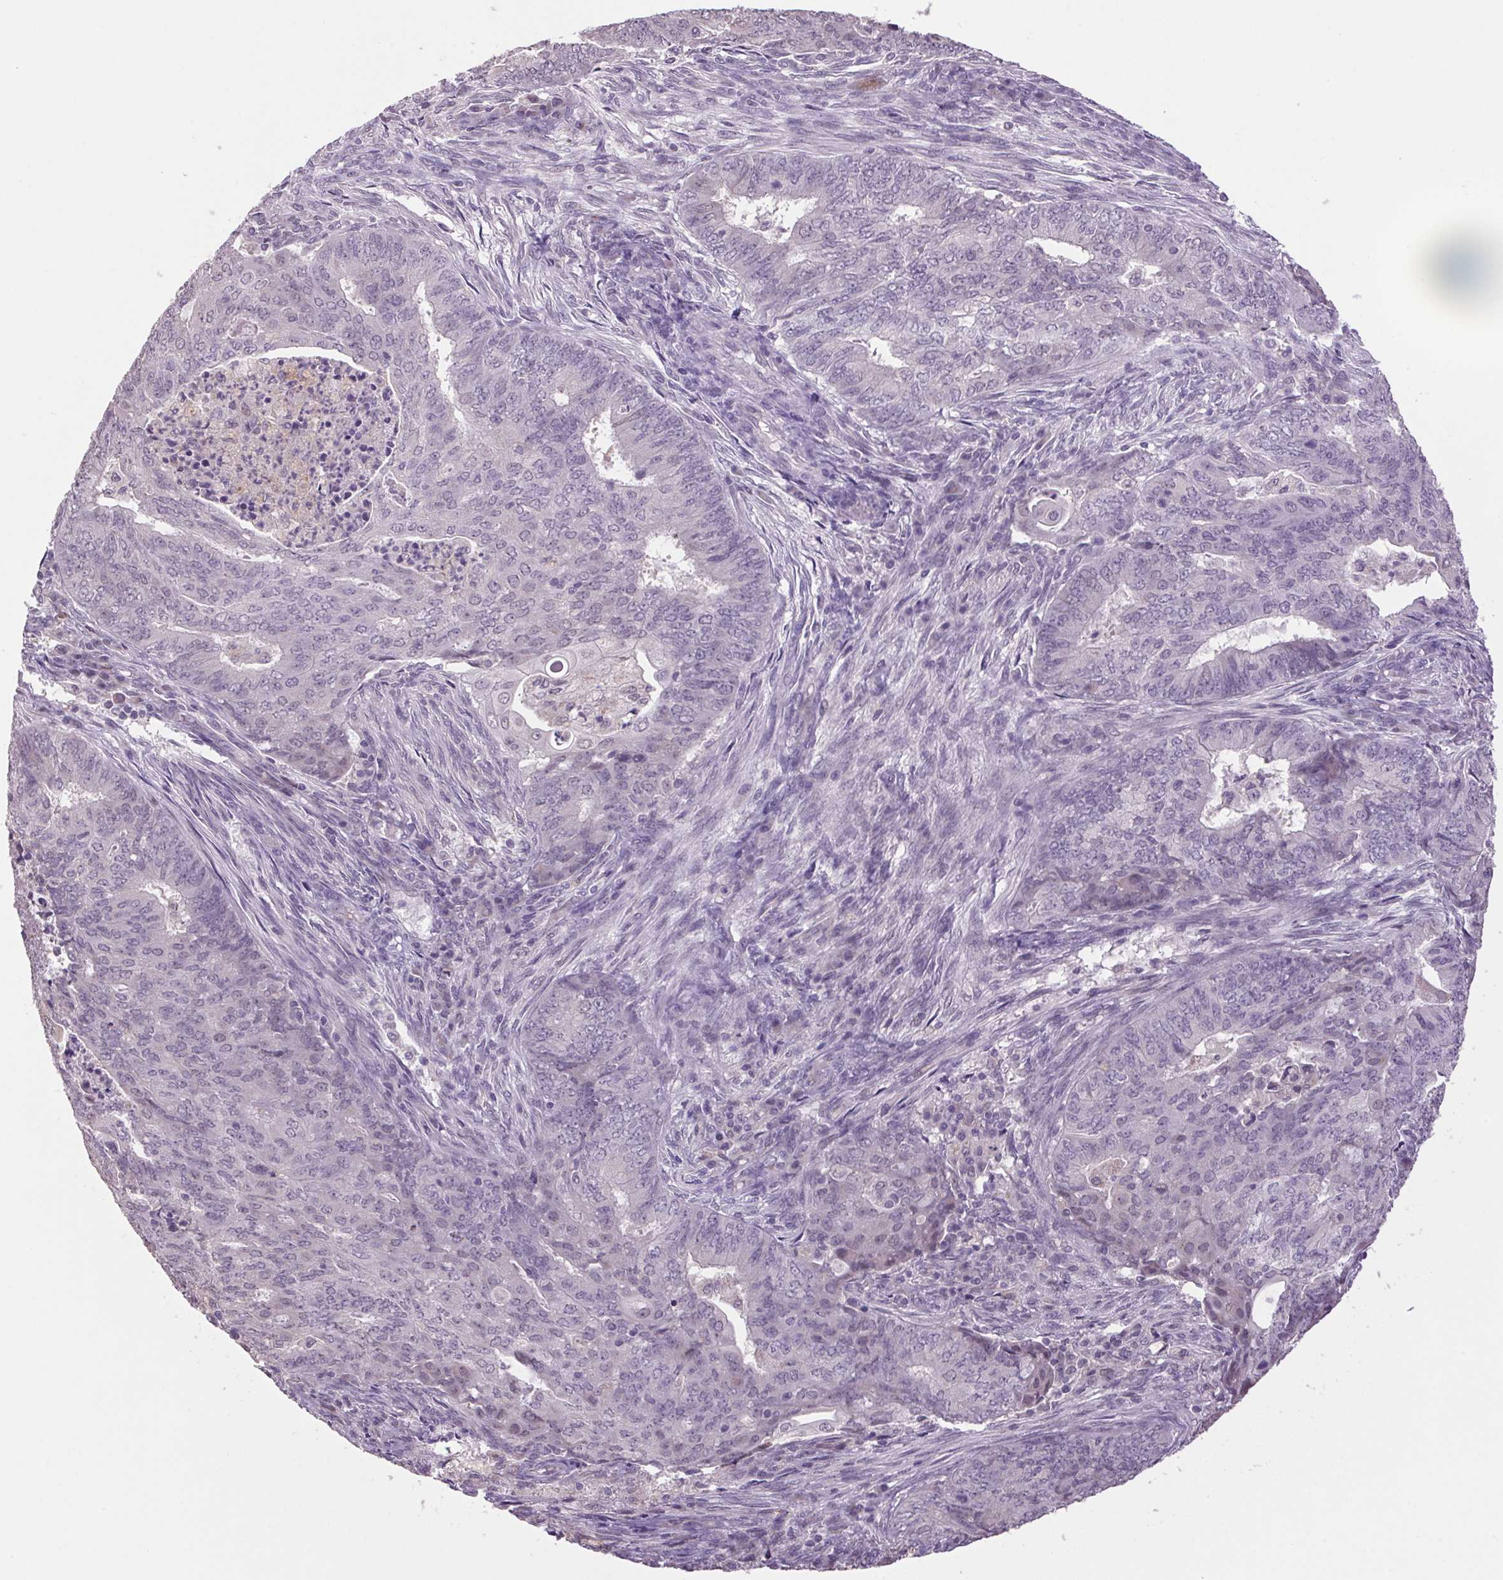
{"staining": {"intensity": "negative", "quantity": "none", "location": "none"}, "tissue": "endometrial cancer", "cell_type": "Tumor cells", "image_type": "cancer", "snomed": [{"axis": "morphology", "description": "Adenocarcinoma, NOS"}, {"axis": "topography", "description": "Endometrium"}], "caption": "Adenocarcinoma (endometrial) stained for a protein using immunohistochemistry (IHC) displays no positivity tumor cells.", "gene": "VWA3B", "patient": {"sex": "female", "age": 62}}